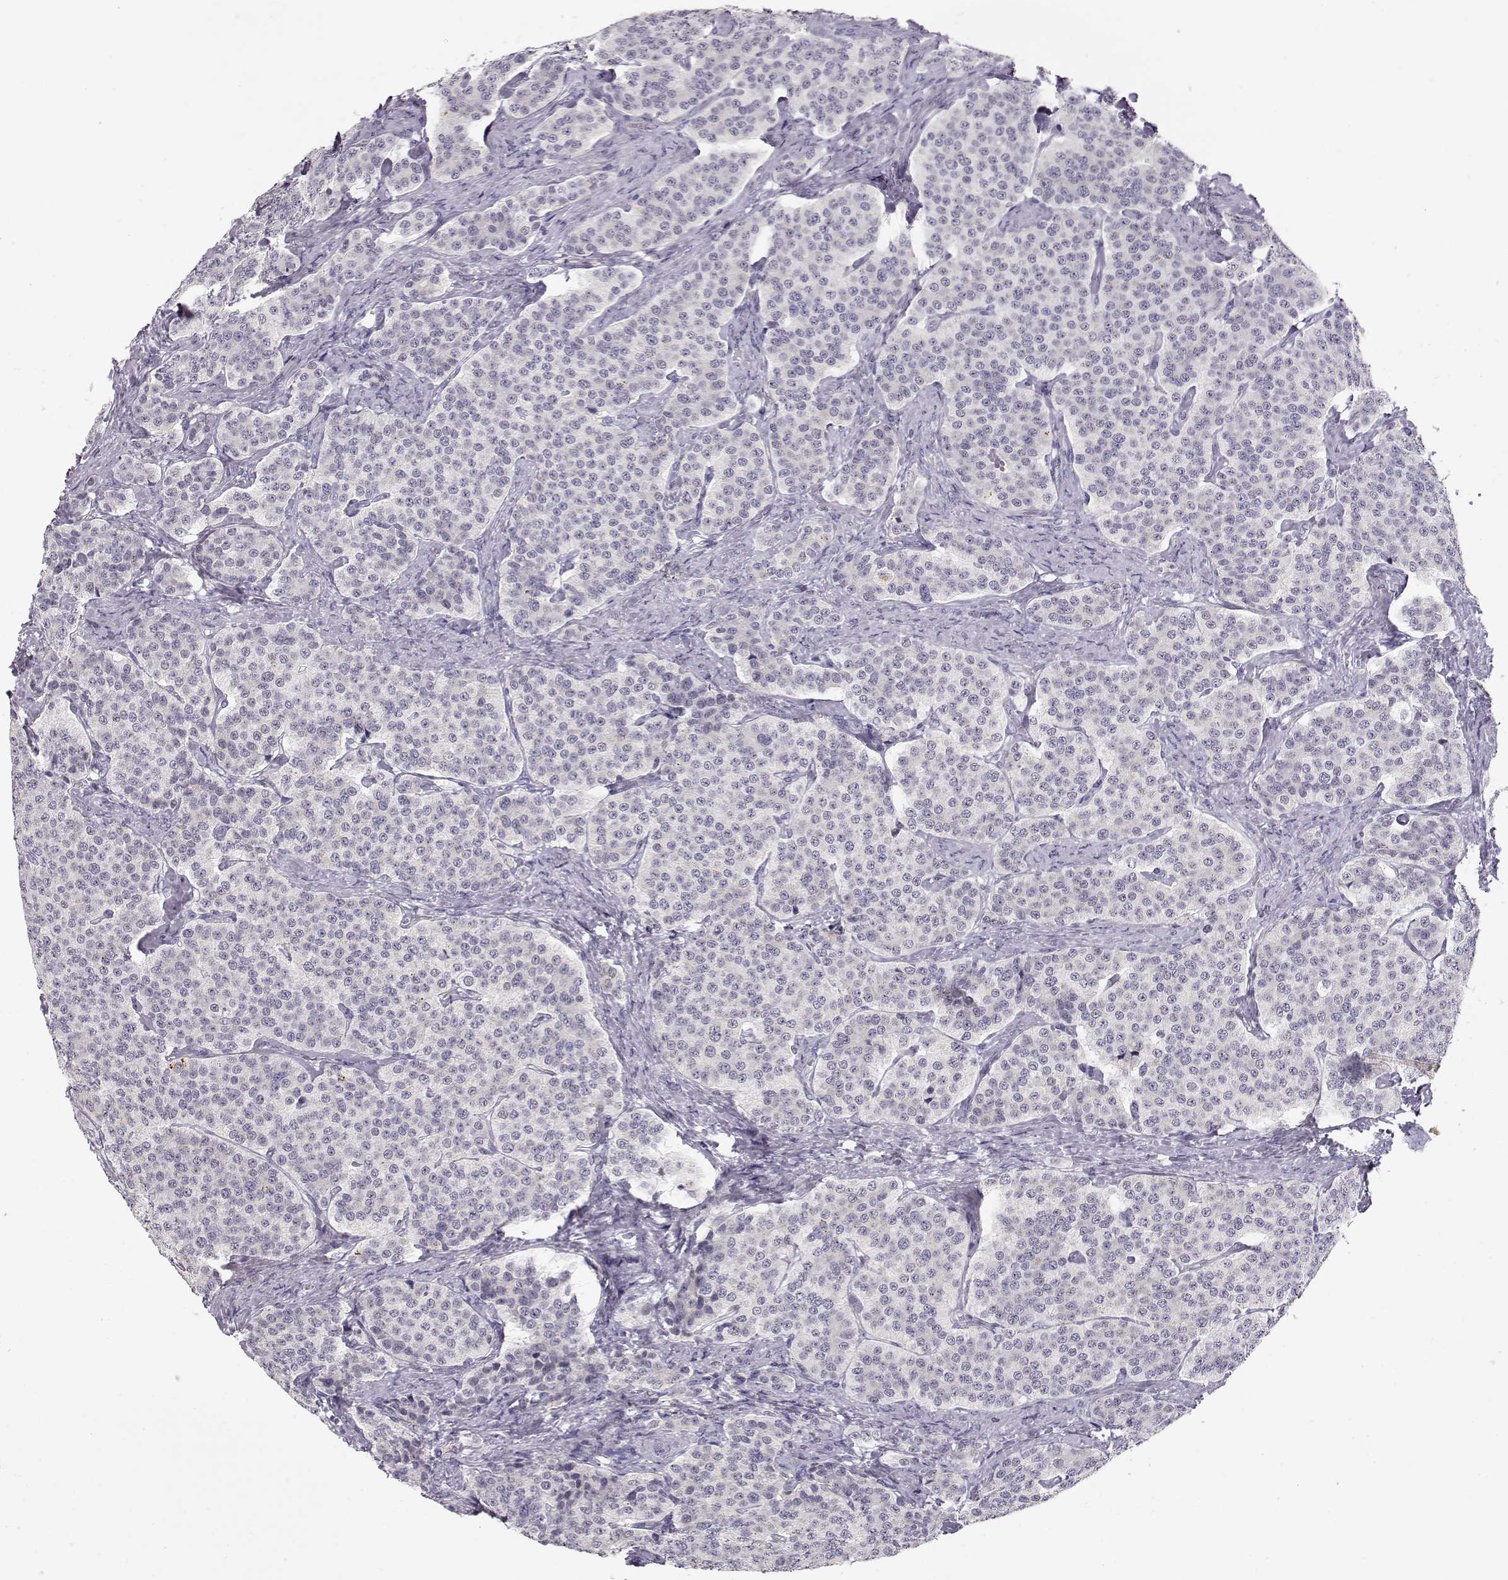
{"staining": {"intensity": "negative", "quantity": "none", "location": "none"}, "tissue": "carcinoid", "cell_type": "Tumor cells", "image_type": "cancer", "snomed": [{"axis": "morphology", "description": "Carcinoid, malignant, NOS"}, {"axis": "topography", "description": "Small intestine"}], "caption": "Immunohistochemistry of carcinoid demonstrates no staining in tumor cells.", "gene": "TEPP", "patient": {"sex": "female", "age": 58}}